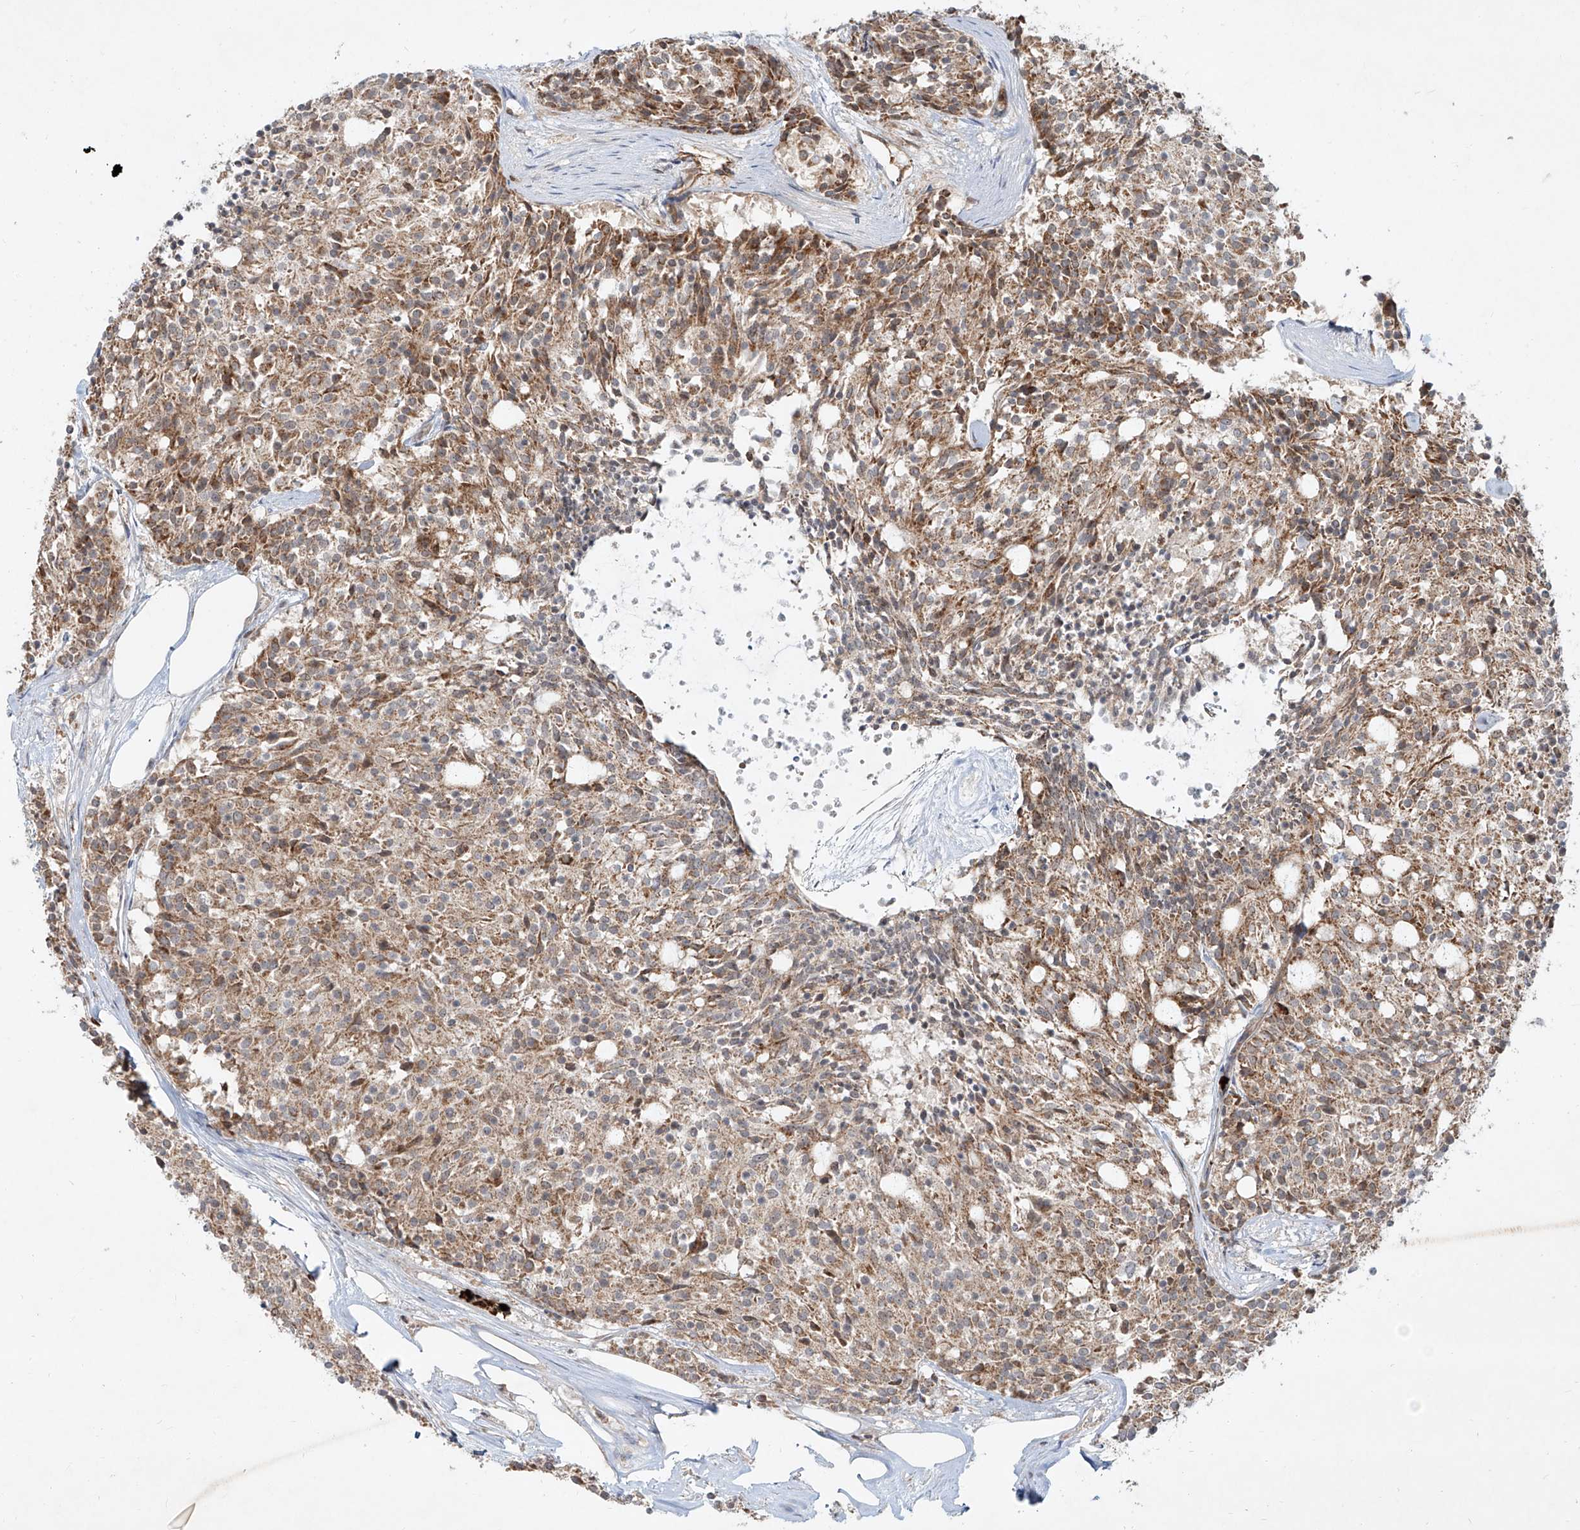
{"staining": {"intensity": "weak", "quantity": ">75%", "location": "cytoplasmic/membranous"}, "tissue": "carcinoid", "cell_type": "Tumor cells", "image_type": "cancer", "snomed": [{"axis": "morphology", "description": "Carcinoid, malignant, NOS"}, {"axis": "topography", "description": "Pancreas"}], "caption": "Carcinoid stained with a protein marker demonstrates weak staining in tumor cells.", "gene": "FGD2", "patient": {"sex": "female", "age": 54}}